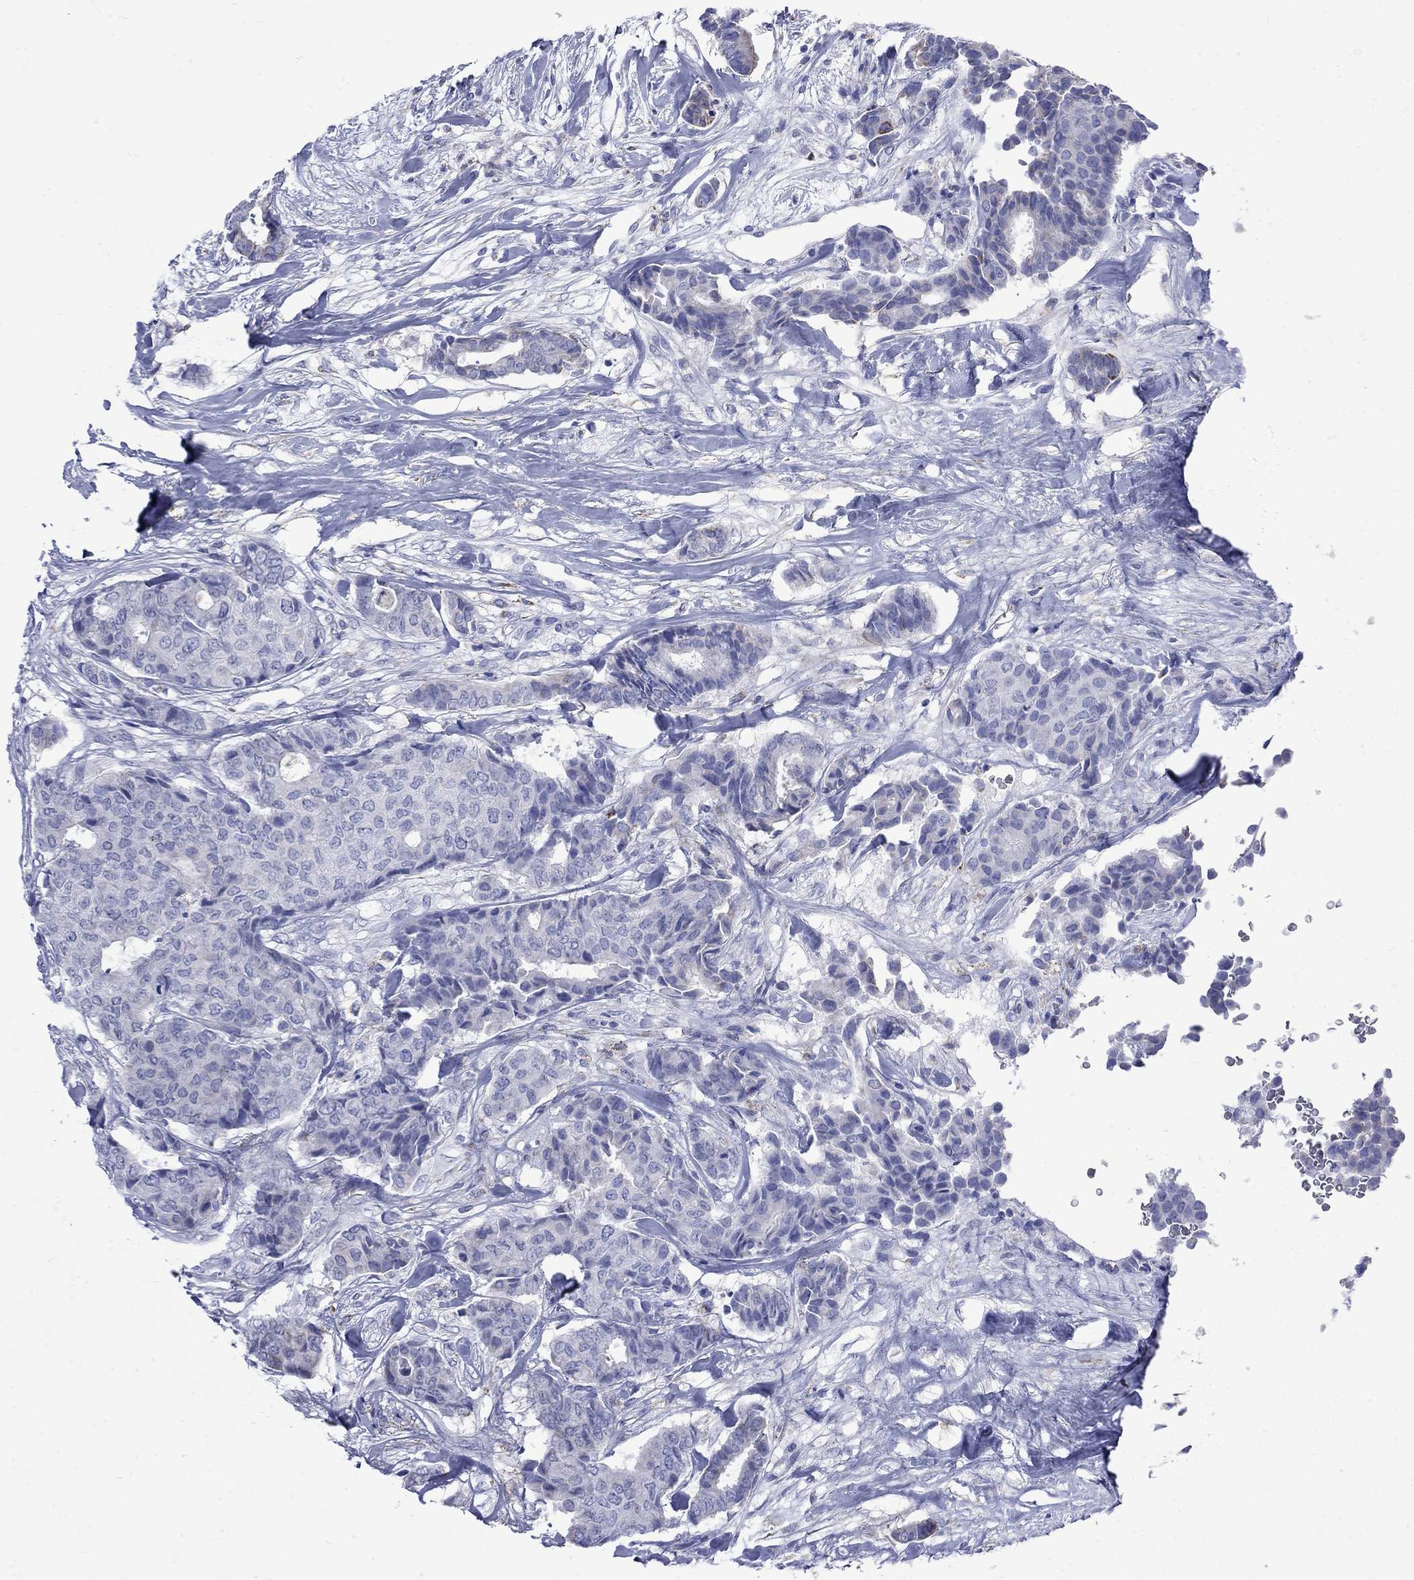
{"staining": {"intensity": "negative", "quantity": "none", "location": "none"}, "tissue": "breast cancer", "cell_type": "Tumor cells", "image_type": "cancer", "snomed": [{"axis": "morphology", "description": "Duct carcinoma"}, {"axis": "topography", "description": "Breast"}], "caption": "Immunohistochemistry histopathology image of breast invasive ductal carcinoma stained for a protein (brown), which reveals no expression in tumor cells.", "gene": "SESTD1", "patient": {"sex": "female", "age": 75}}